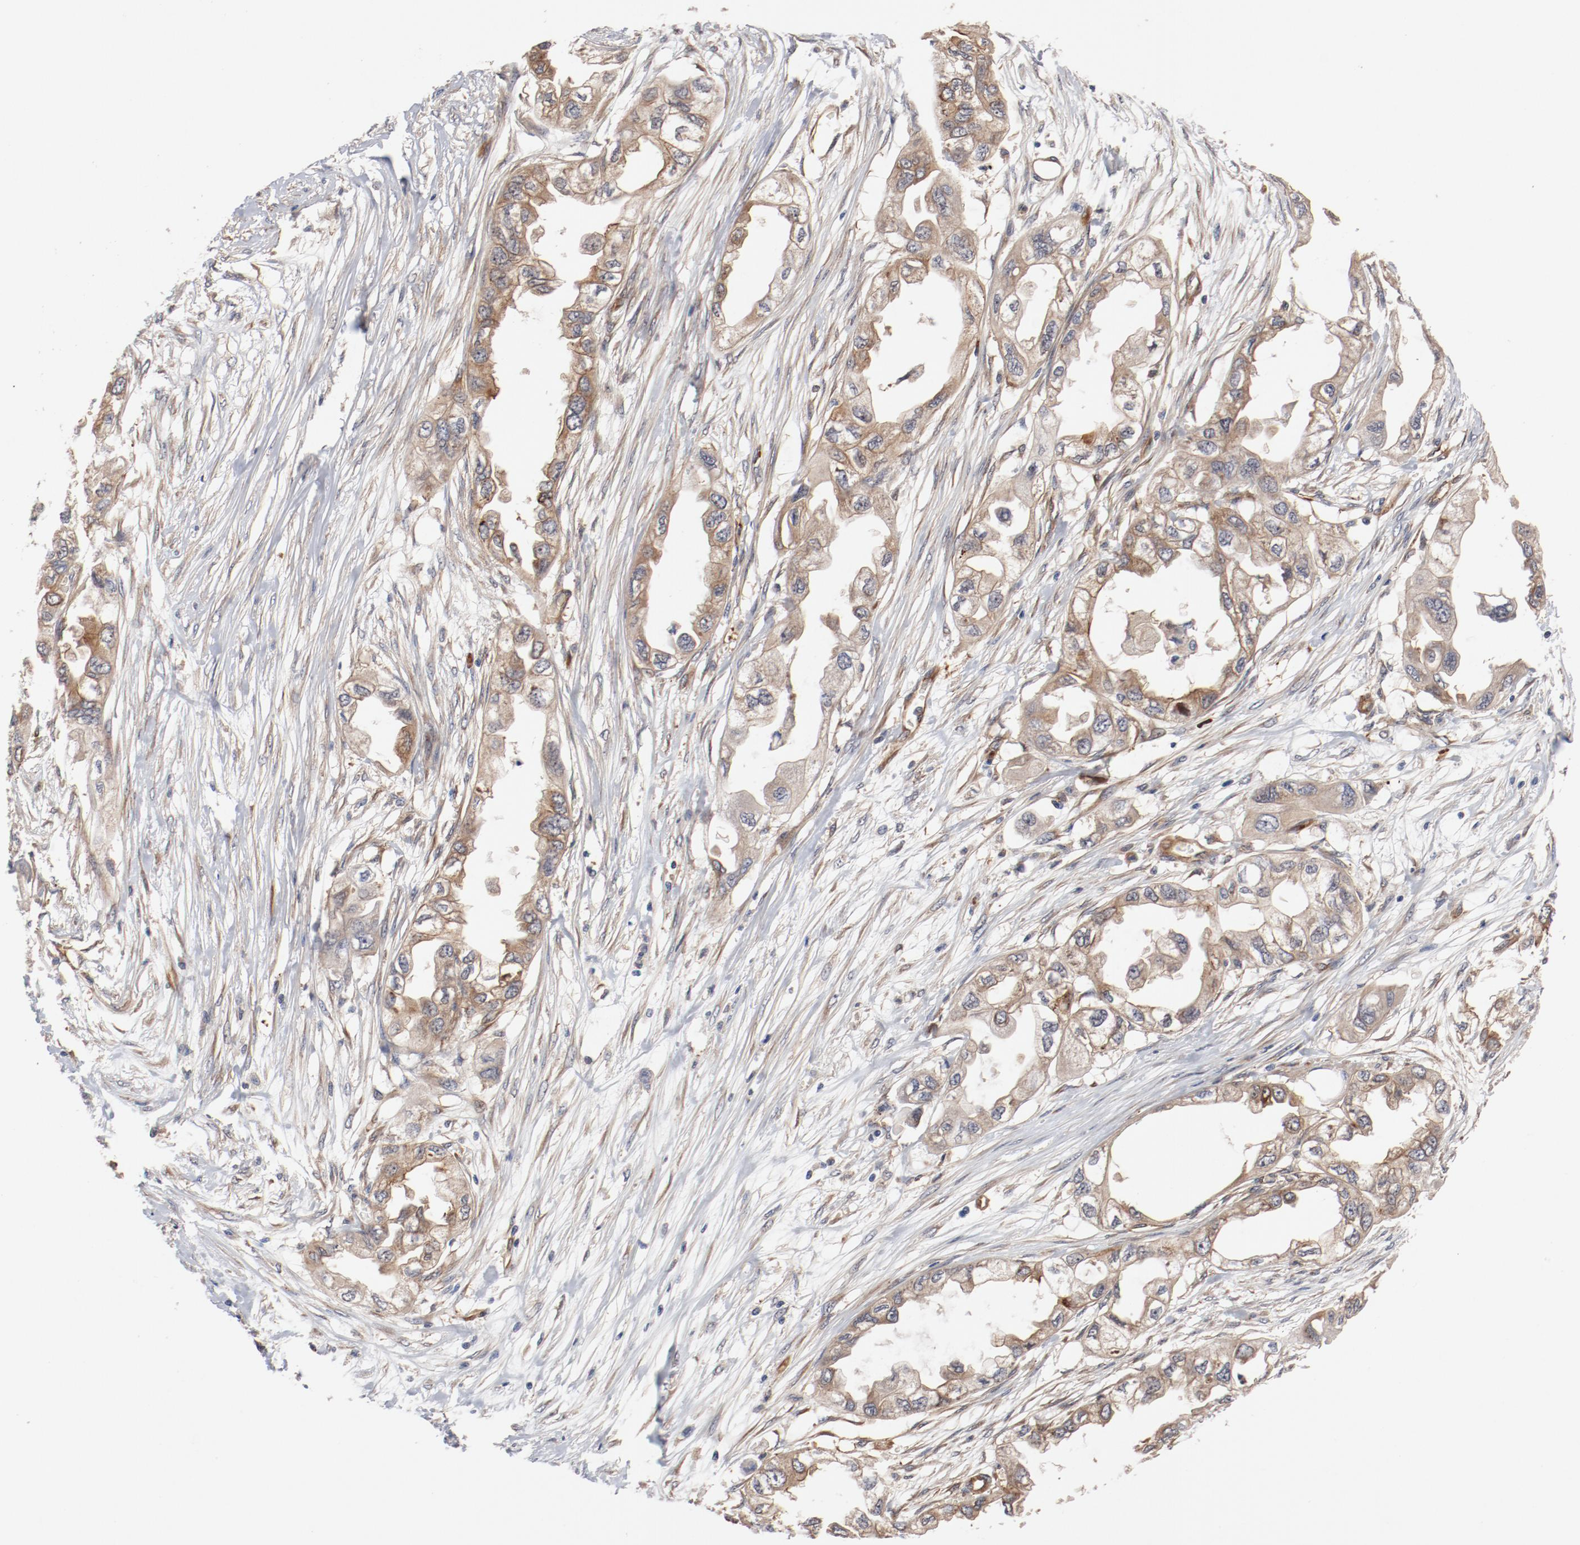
{"staining": {"intensity": "weak", "quantity": ">75%", "location": "cytoplasmic/membranous"}, "tissue": "endometrial cancer", "cell_type": "Tumor cells", "image_type": "cancer", "snomed": [{"axis": "morphology", "description": "Adenocarcinoma, NOS"}, {"axis": "topography", "description": "Endometrium"}], "caption": "Immunohistochemical staining of human endometrial cancer (adenocarcinoma) exhibits low levels of weak cytoplasmic/membranous expression in approximately >75% of tumor cells. (DAB (3,3'-diaminobenzidine) = brown stain, brightfield microscopy at high magnification).", "gene": "PITPNM2", "patient": {"sex": "female", "age": 67}}